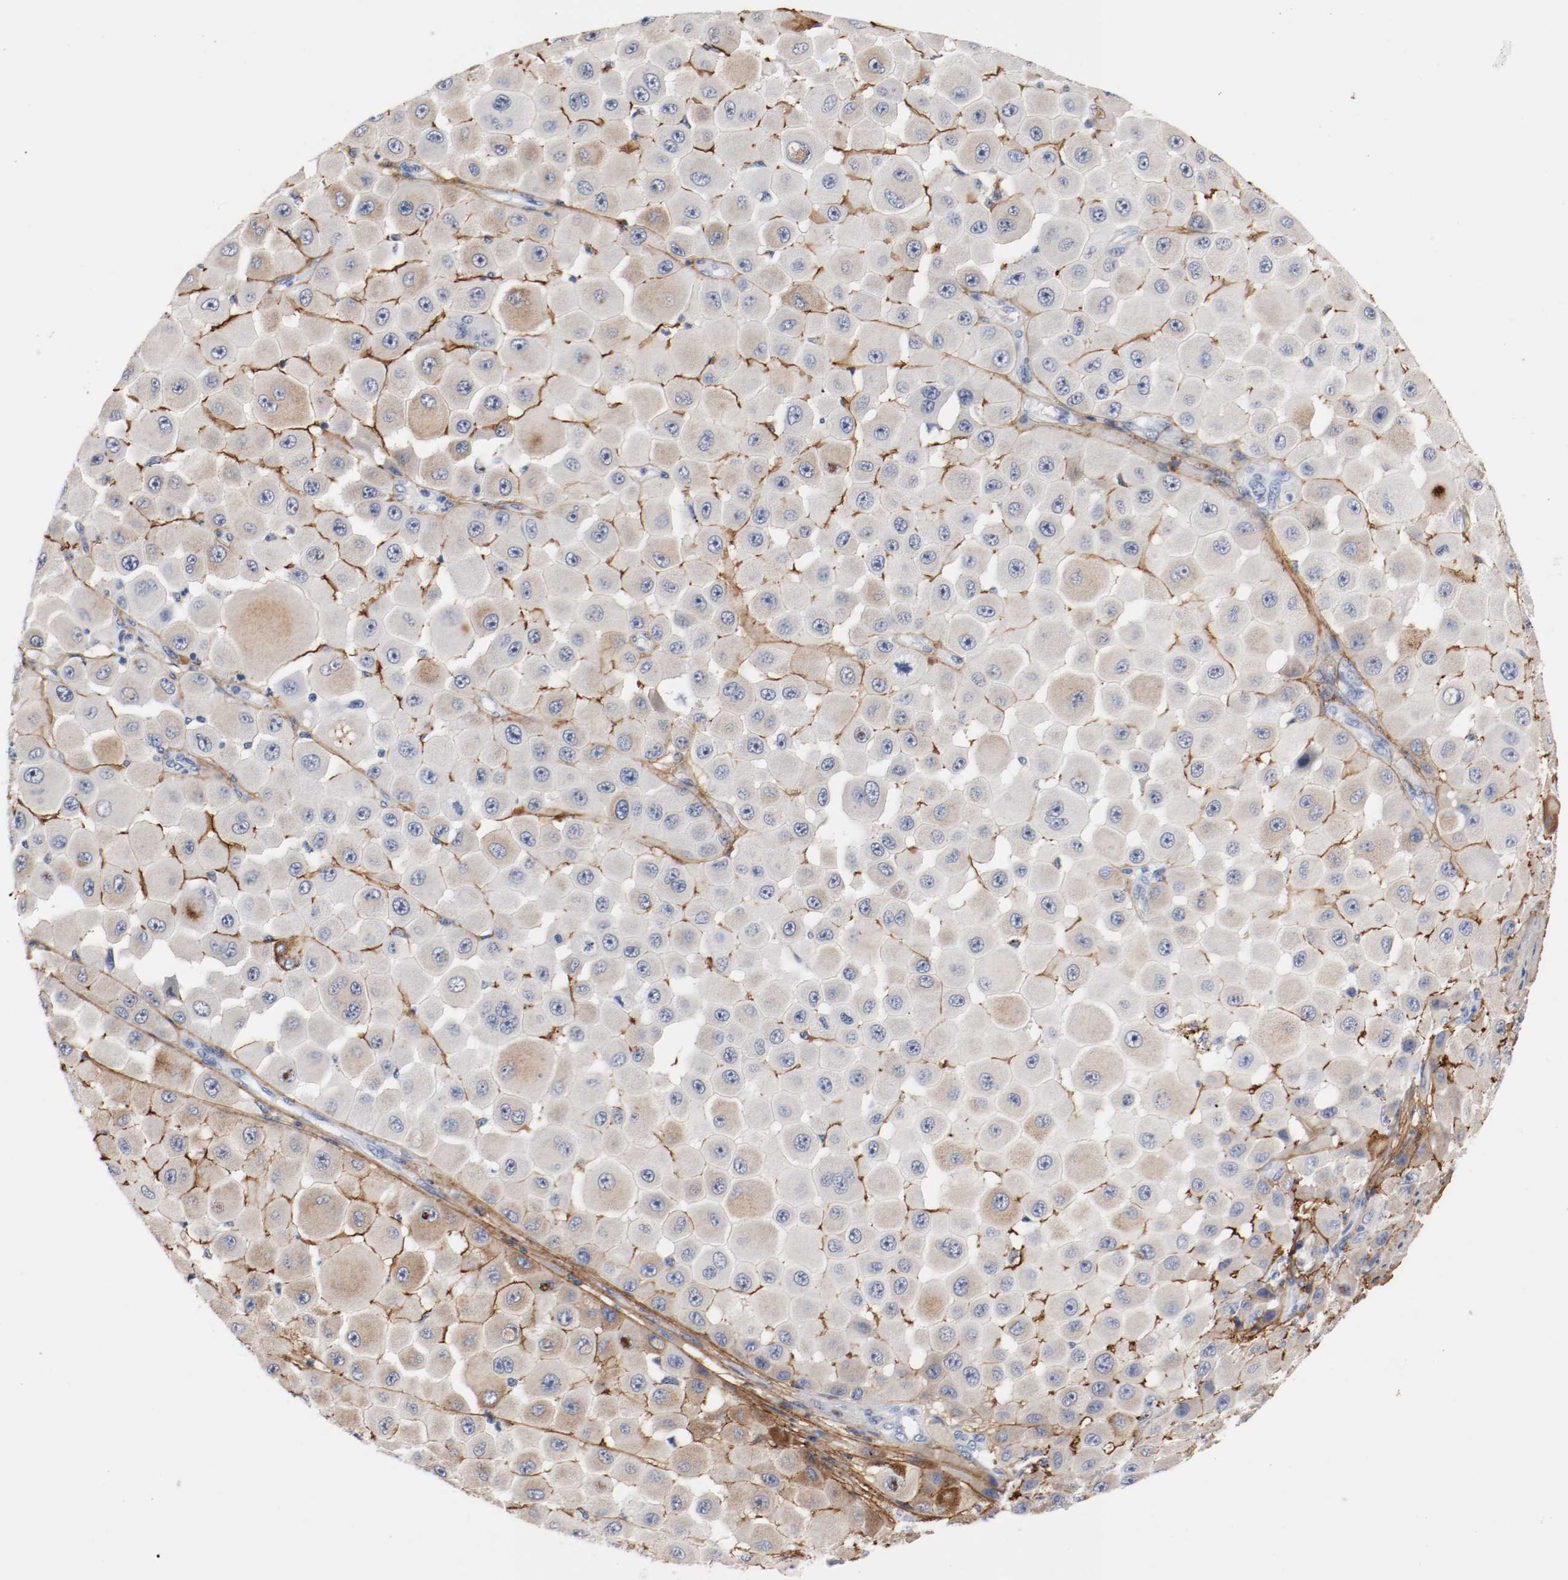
{"staining": {"intensity": "moderate", "quantity": "25%-75%", "location": "cytoplasmic/membranous"}, "tissue": "melanoma", "cell_type": "Tumor cells", "image_type": "cancer", "snomed": [{"axis": "morphology", "description": "Malignant melanoma, NOS"}, {"axis": "topography", "description": "Skin"}], "caption": "A high-resolution histopathology image shows immunohistochemistry staining of melanoma, which exhibits moderate cytoplasmic/membranous positivity in about 25%-75% of tumor cells.", "gene": "TNC", "patient": {"sex": "female", "age": 81}}